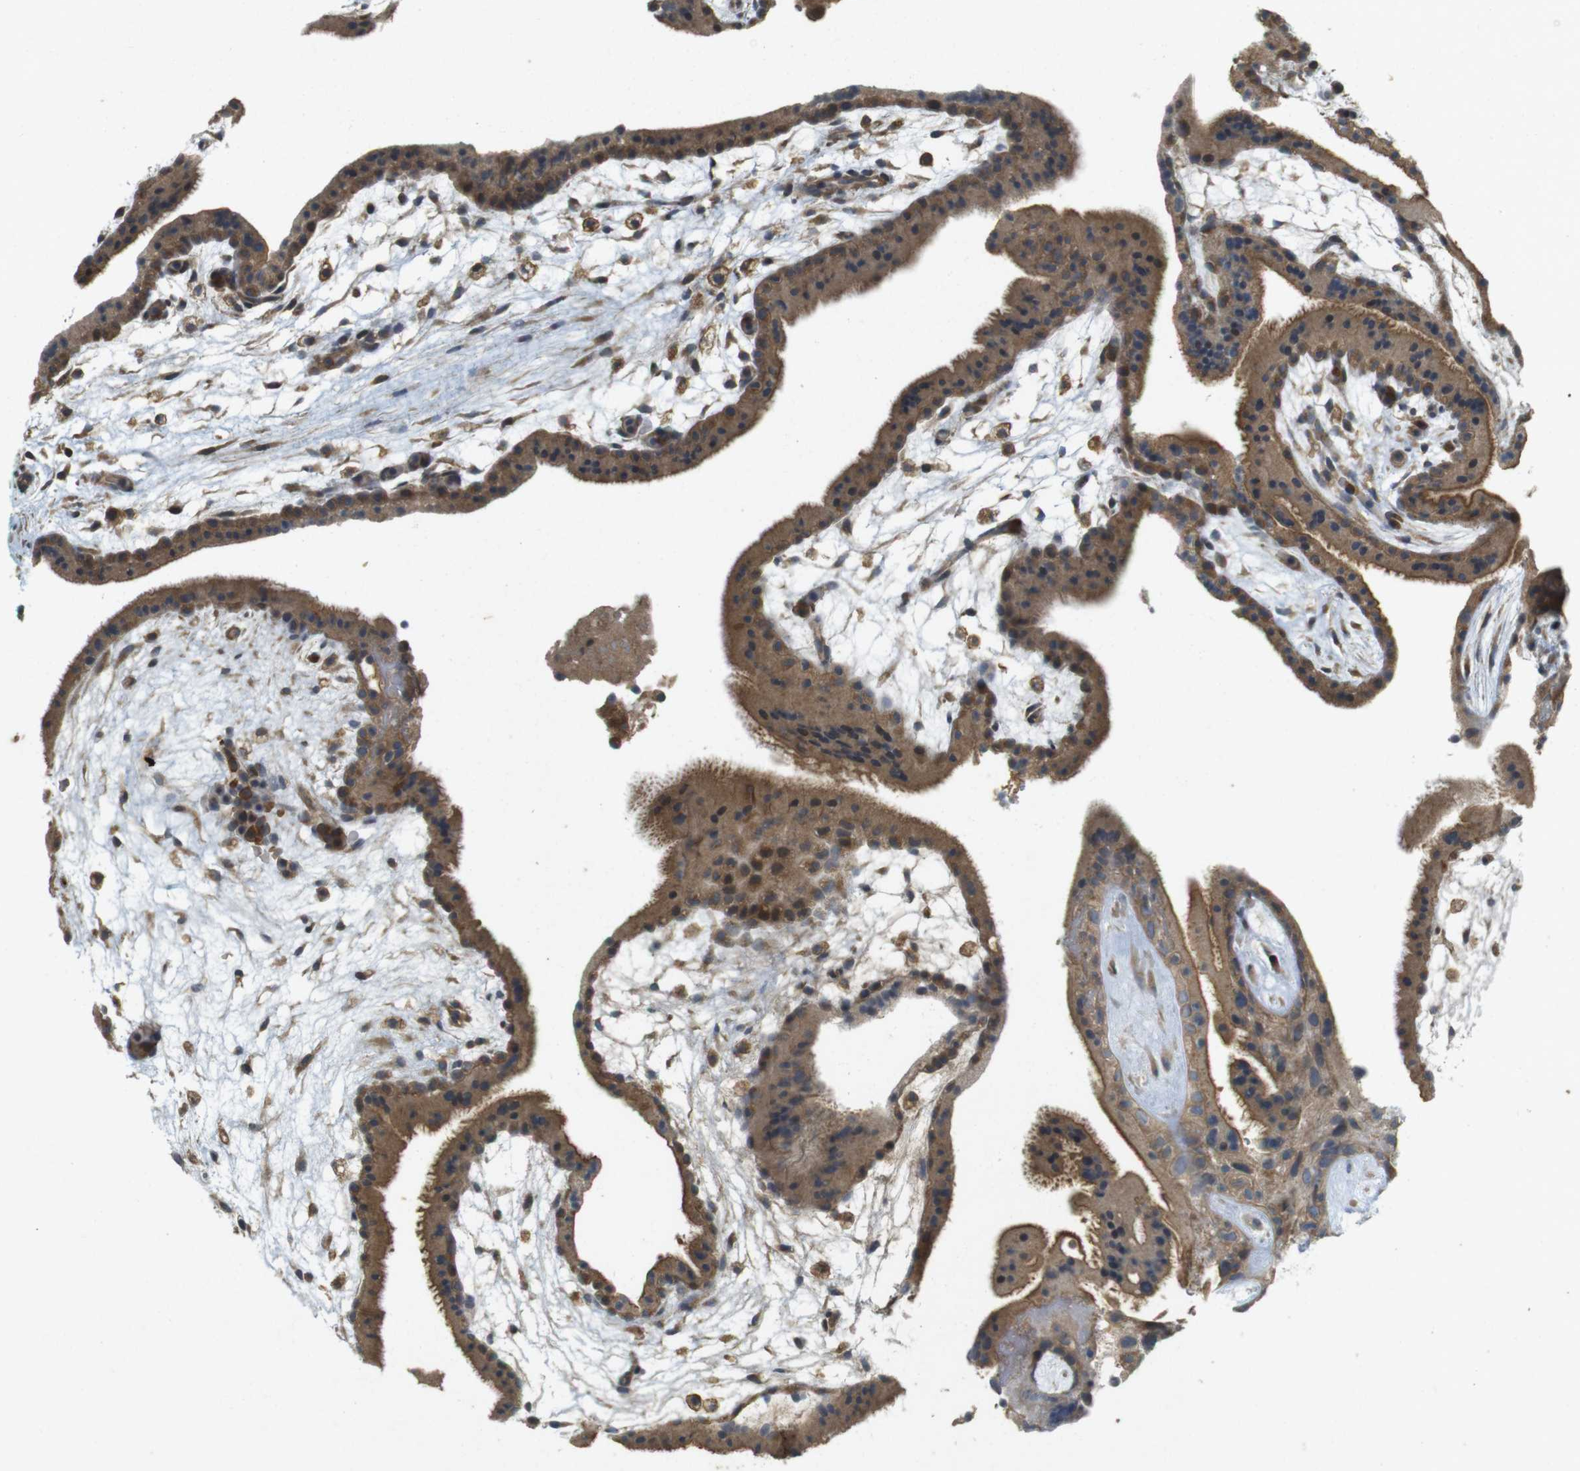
{"staining": {"intensity": "moderate", "quantity": ">75%", "location": "cytoplasmic/membranous"}, "tissue": "placenta", "cell_type": "Trophoblastic cells", "image_type": "normal", "snomed": [{"axis": "morphology", "description": "Normal tissue, NOS"}, {"axis": "topography", "description": "Placenta"}], "caption": "A brown stain highlights moderate cytoplasmic/membranous positivity of a protein in trophoblastic cells of benign placenta.", "gene": "CLTC", "patient": {"sex": "female", "age": 19}}